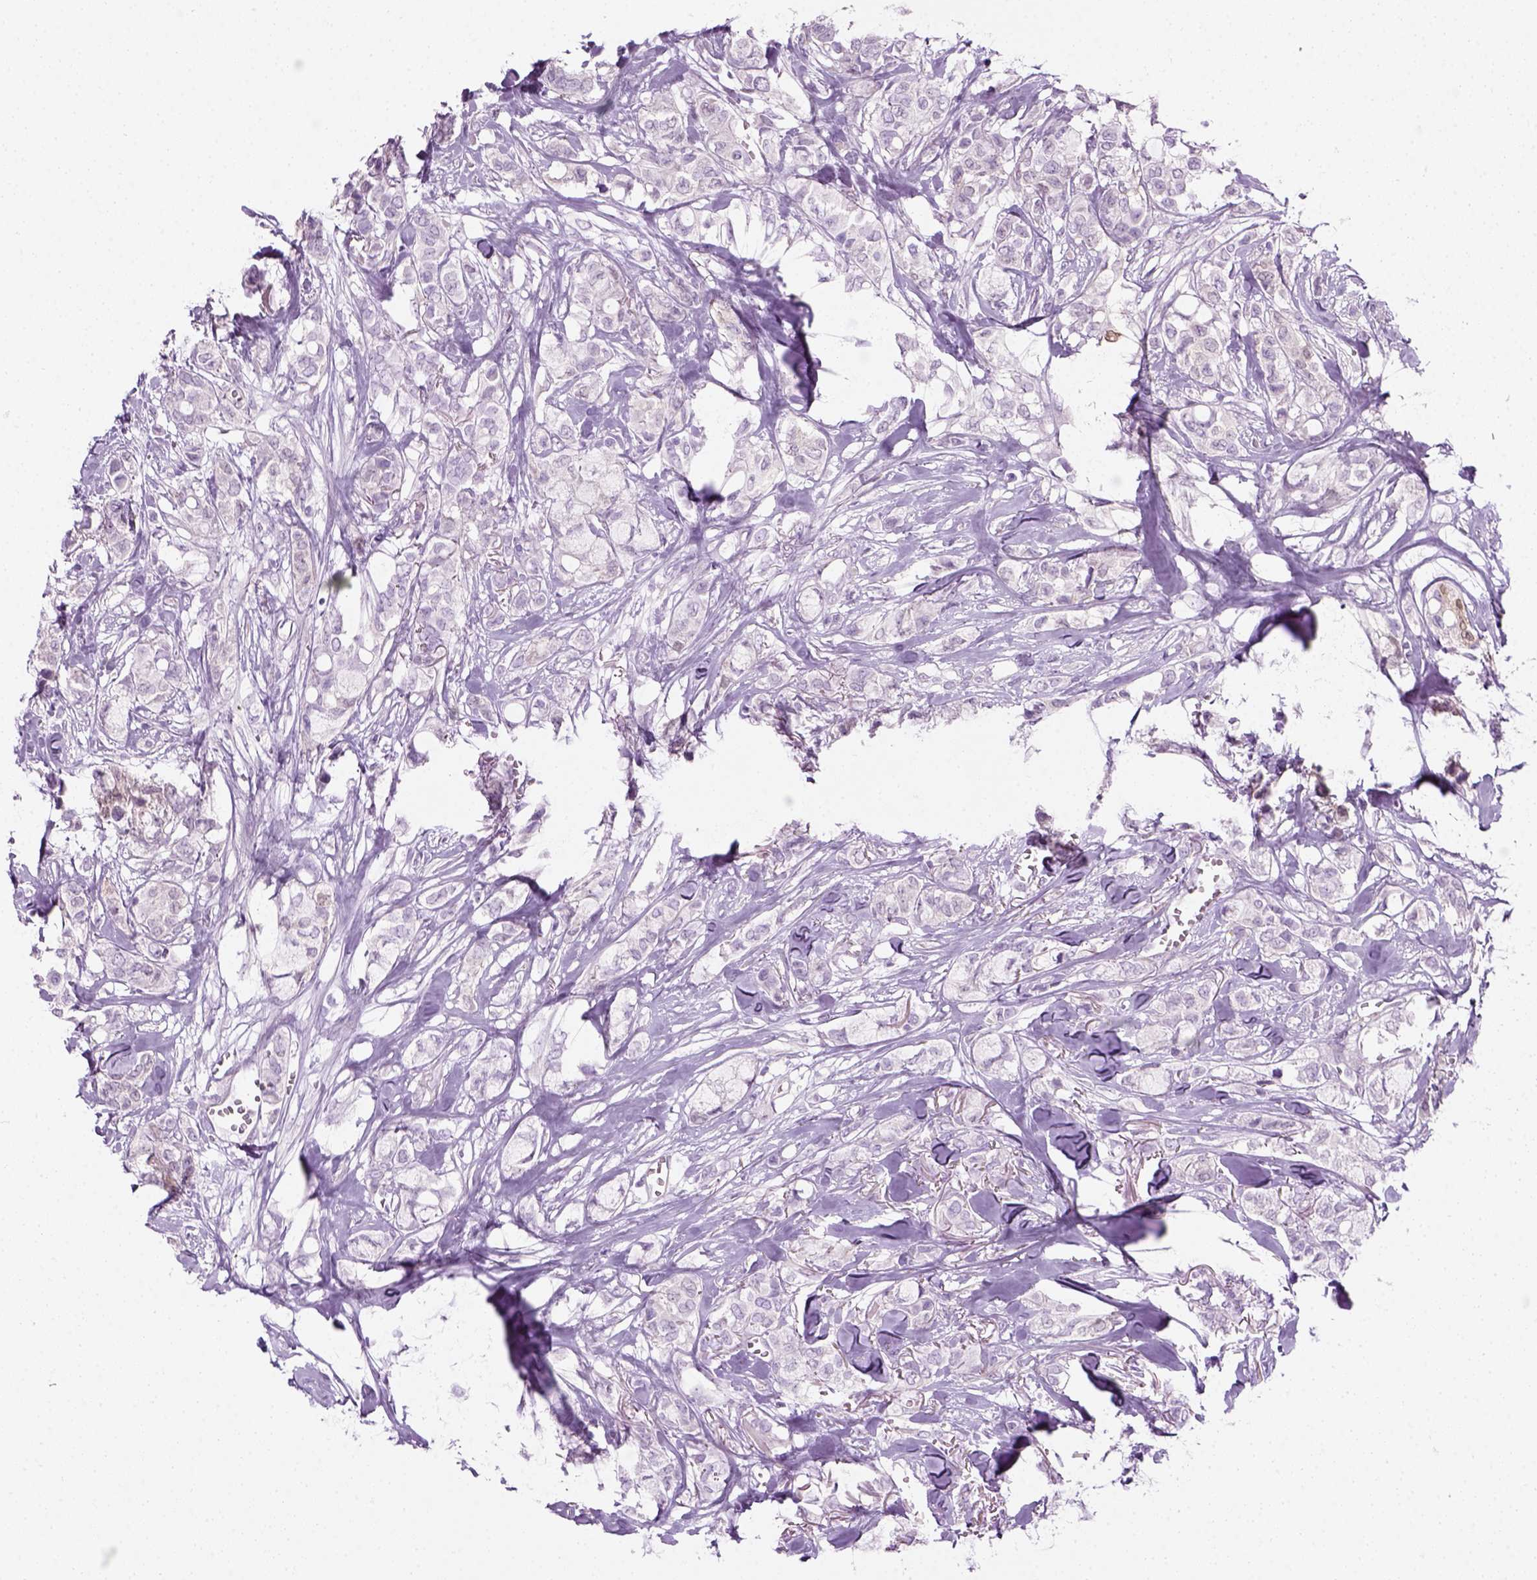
{"staining": {"intensity": "negative", "quantity": "none", "location": "none"}, "tissue": "breast cancer", "cell_type": "Tumor cells", "image_type": "cancer", "snomed": [{"axis": "morphology", "description": "Duct carcinoma"}, {"axis": "topography", "description": "Breast"}], "caption": "The histopathology image displays no significant staining in tumor cells of breast invasive ductal carcinoma.", "gene": "CIBAR2", "patient": {"sex": "female", "age": 85}}